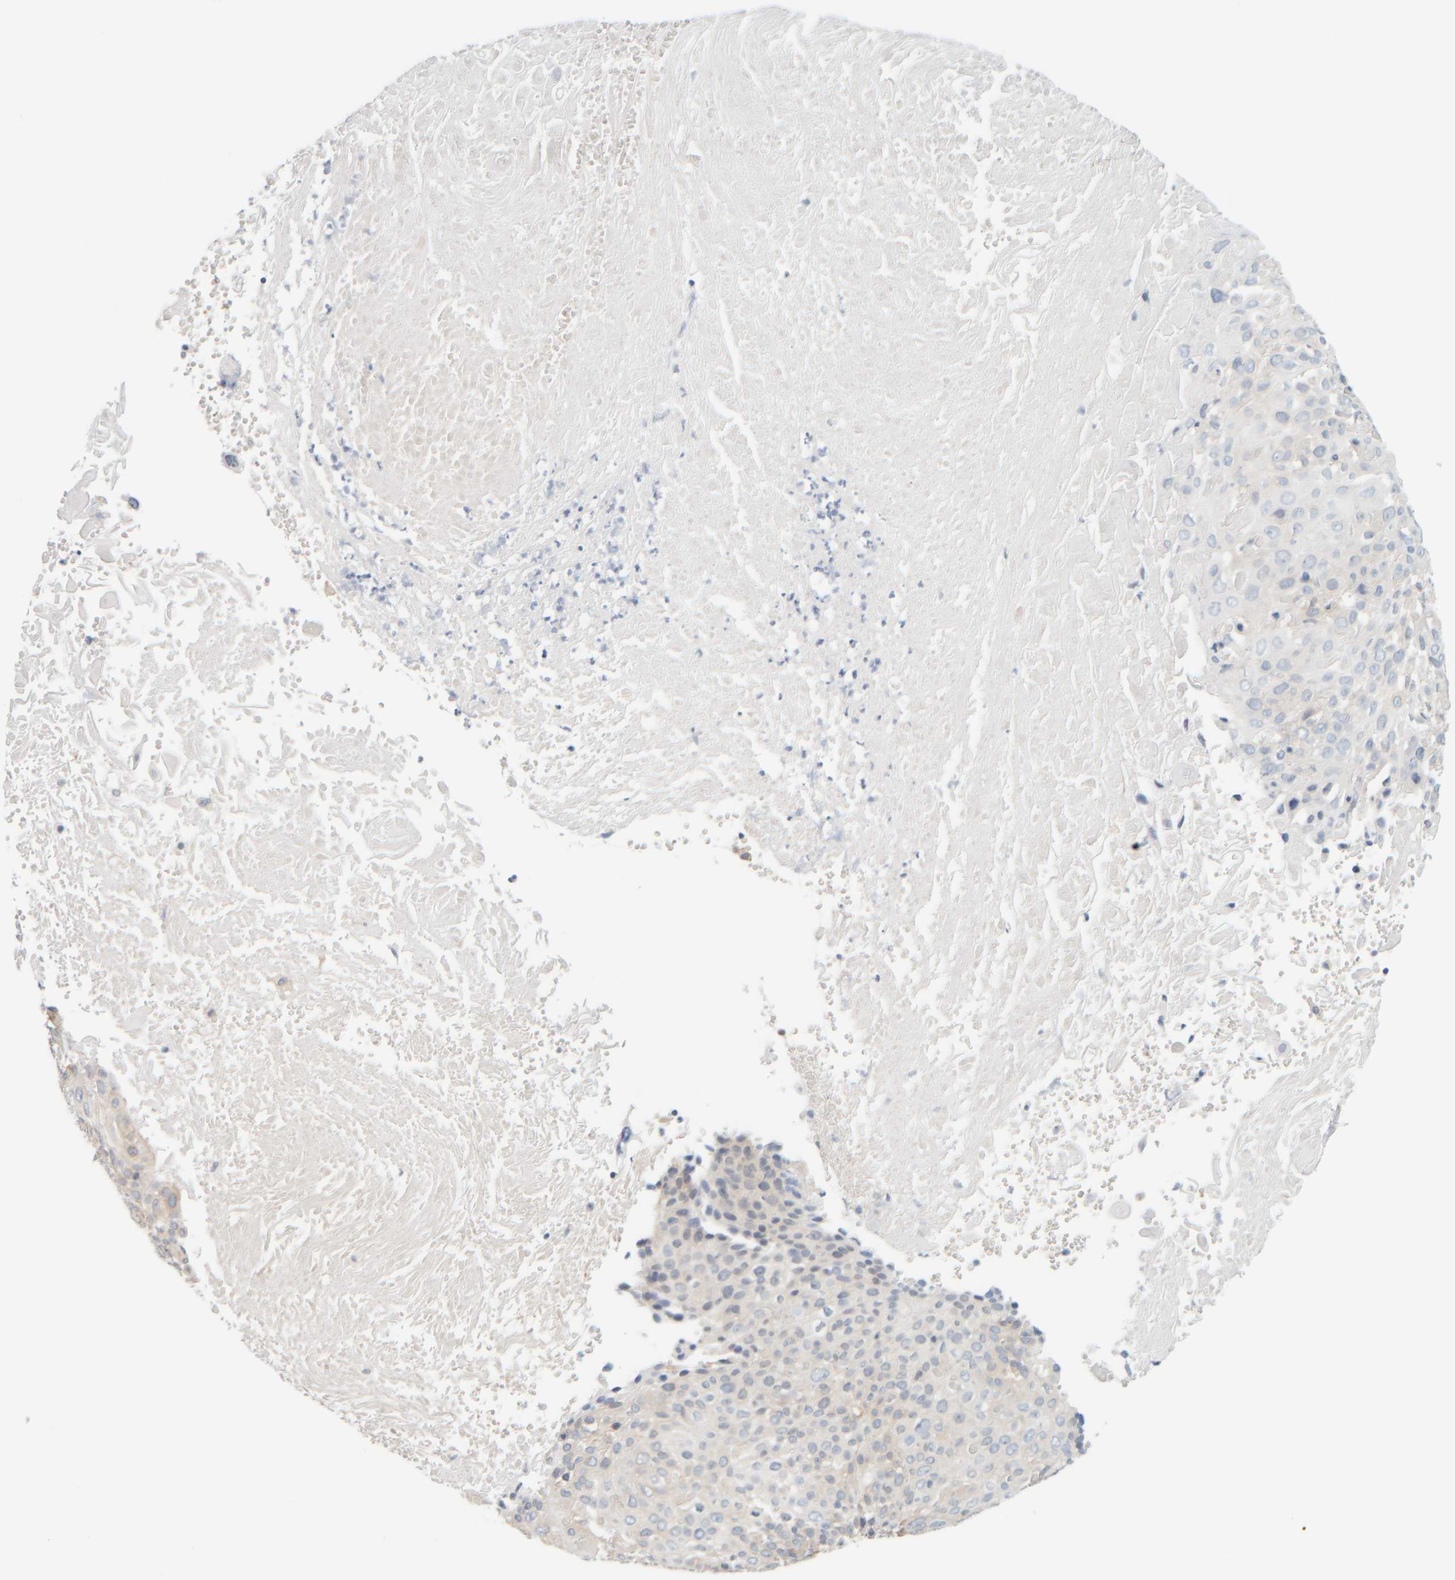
{"staining": {"intensity": "negative", "quantity": "none", "location": "none"}, "tissue": "cervical cancer", "cell_type": "Tumor cells", "image_type": "cancer", "snomed": [{"axis": "morphology", "description": "Squamous cell carcinoma, NOS"}, {"axis": "topography", "description": "Cervix"}], "caption": "Immunohistochemistry of cervical cancer shows no staining in tumor cells.", "gene": "PTGES3L-AARSD1", "patient": {"sex": "female", "age": 74}}